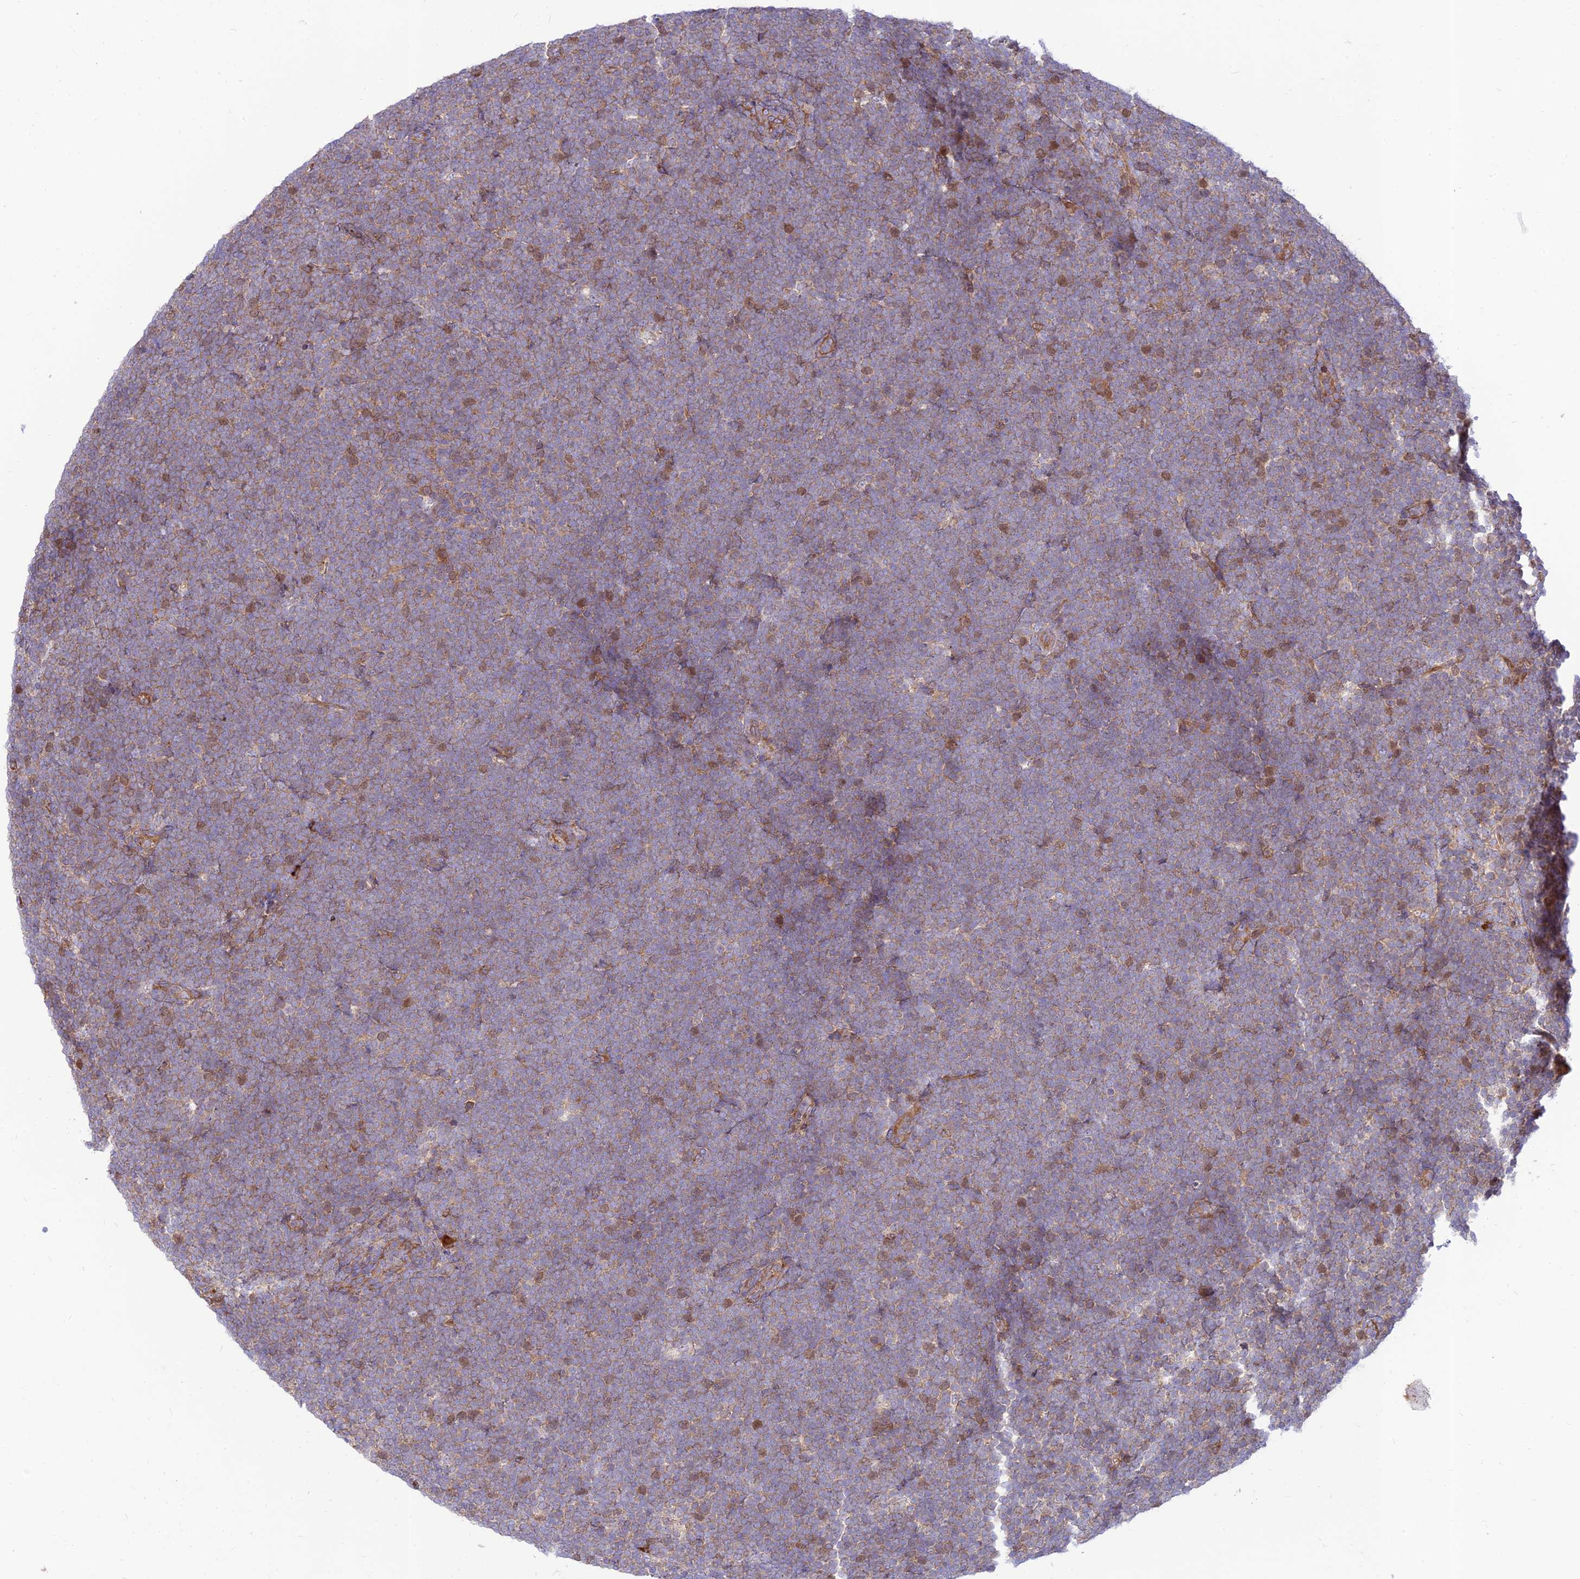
{"staining": {"intensity": "weak", "quantity": "25%-75%", "location": "cytoplasmic/membranous"}, "tissue": "lymphoma", "cell_type": "Tumor cells", "image_type": "cancer", "snomed": [{"axis": "morphology", "description": "Malignant lymphoma, non-Hodgkin's type, High grade"}, {"axis": "topography", "description": "Lymph node"}], "caption": "This histopathology image demonstrates immunohistochemistry staining of malignant lymphoma, non-Hodgkin's type (high-grade), with low weak cytoplasmic/membranous expression in approximately 25%-75% of tumor cells.", "gene": "PIMREG", "patient": {"sex": "male", "age": 13}}